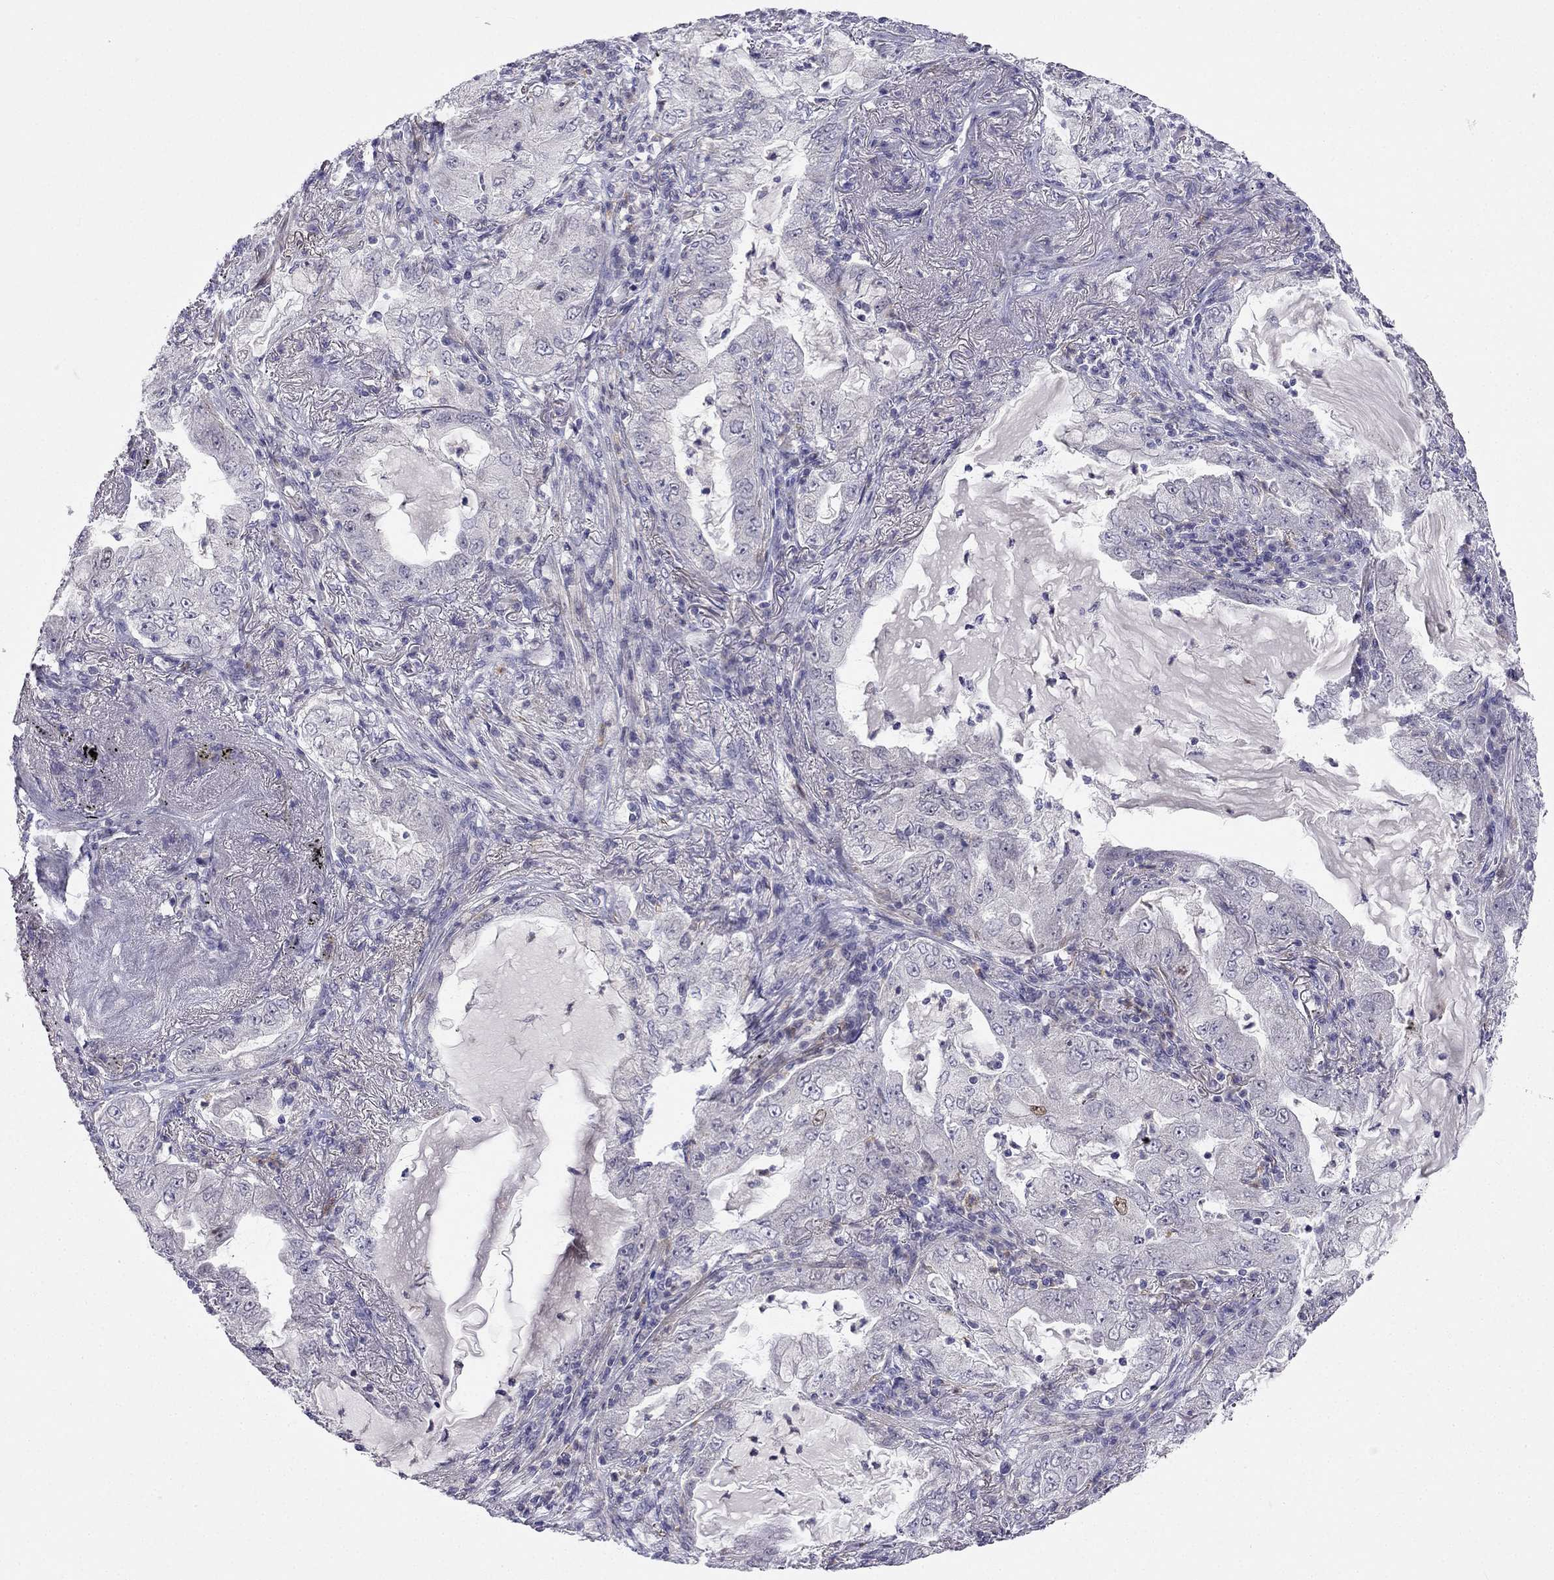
{"staining": {"intensity": "negative", "quantity": "none", "location": "none"}, "tissue": "lung cancer", "cell_type": "Tumor cells", "image_type": "cancer", "snomed": [{"axis": "morphology", "description": "Adenocarcinoma, NOS"}, {"axis": "topography", "description": "Lung"}], "caption": "Immunohistochemical staining of lung cancer (adenocarcinoma) exhibits no significant staining in tumor cells.", "gene": "C16orf89", "patient": {"sex": "female", "age": 73}}